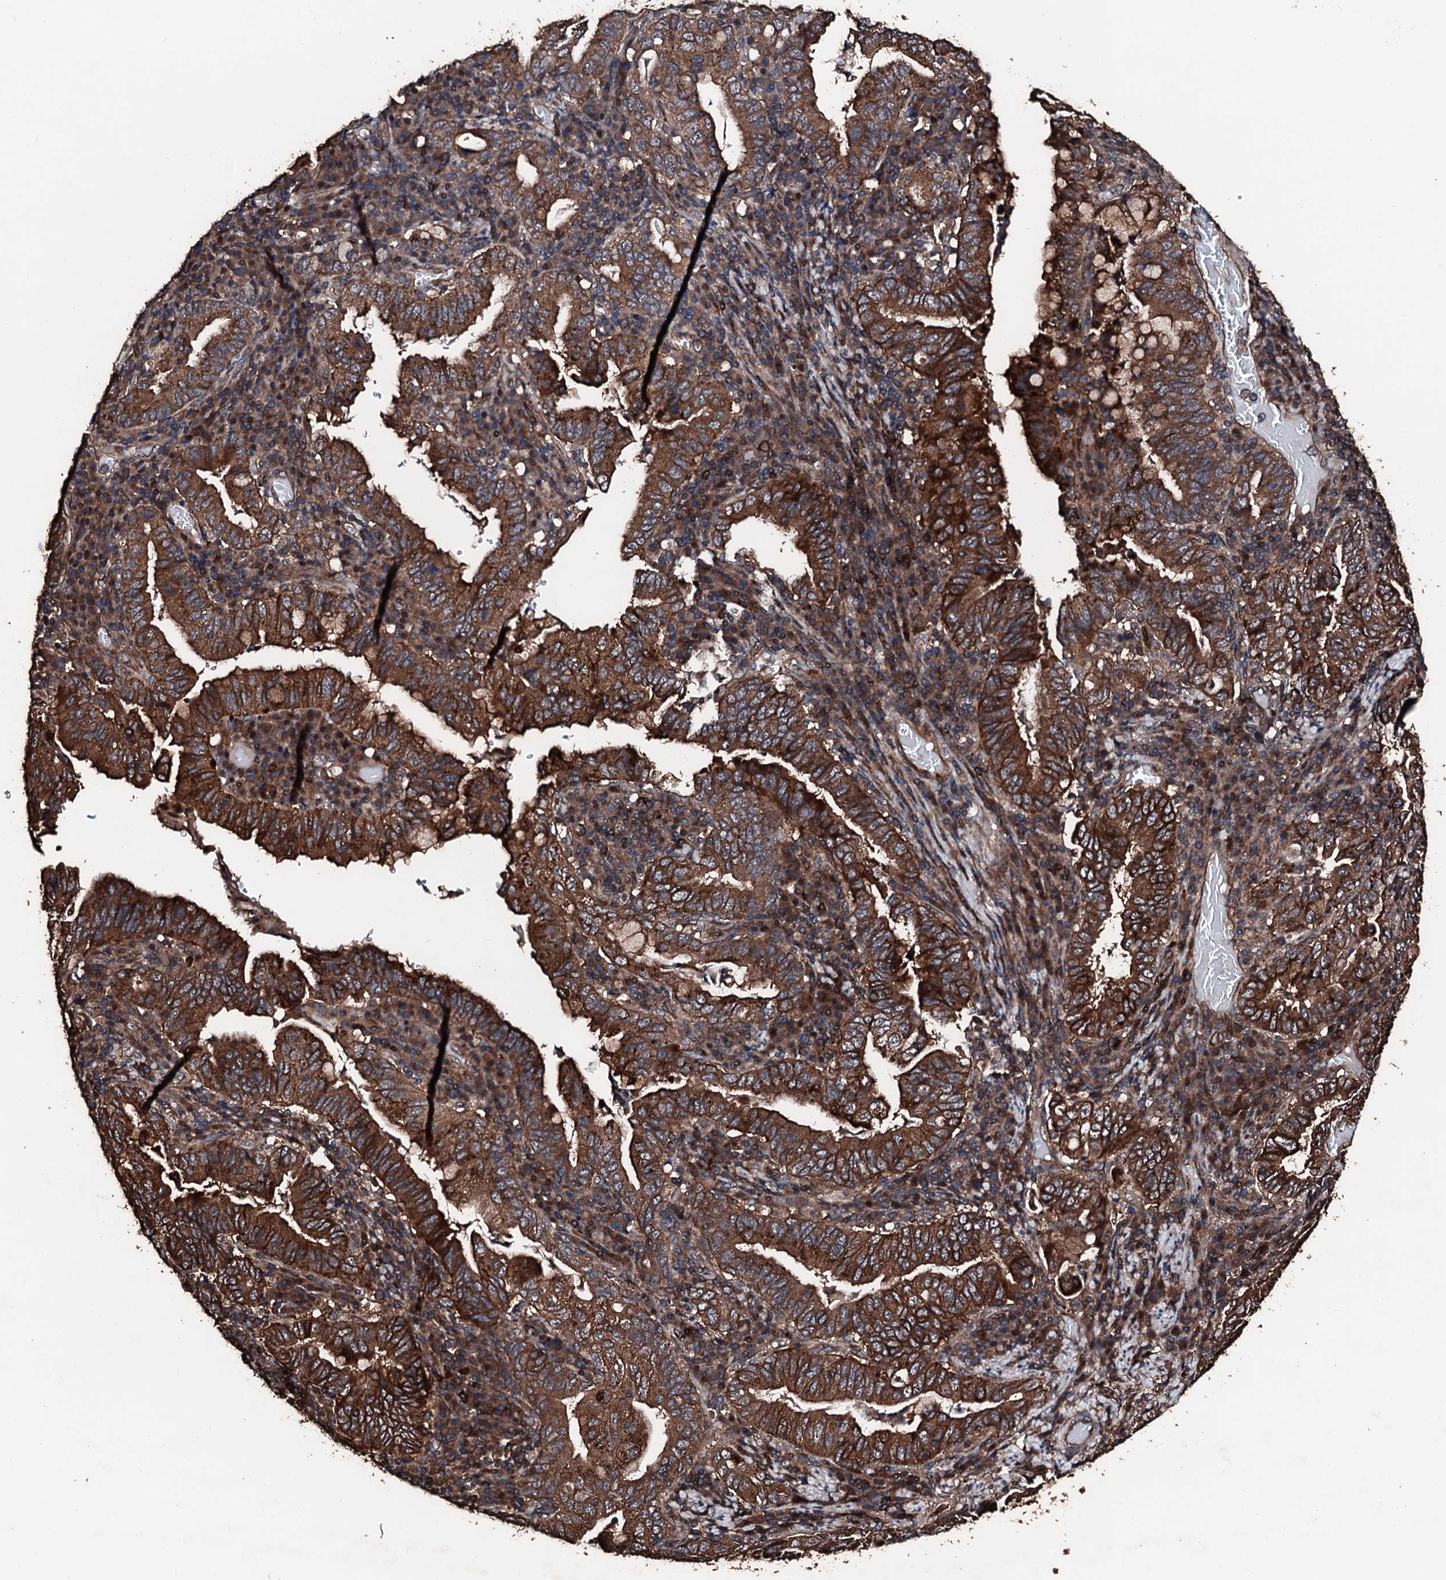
{"staining": {"intensity": "strong", "quantity": ">75%", "location": "cytoplasmic/membranous"}, "tissue": "stomach cancer", "cell_type": "Tumor cells", "image_type": "cancer", "snomed": [{"axis": "morphology", "description": "Normal tissue, NOS"}, {"axis": "morphology", "description": "Adenocarcinoma, NOS"}, {"axis": "topography", "description": "Esophagus"}, {"axis": "topography", "description": "Stomach, upper"}, {"axis": "topography", "description": "Peripheral nerve tissue"}], "caption": "A brown stain shows strong cytoplasmic/membranous expression of a protein in stomach cancer (adenocarcinoma) tumor cells. The protein of interest is shown in brown color, while the nuclei are stained blue.", "gene": "KIF18A", "patient": {"sex": "male", "age": 62}}